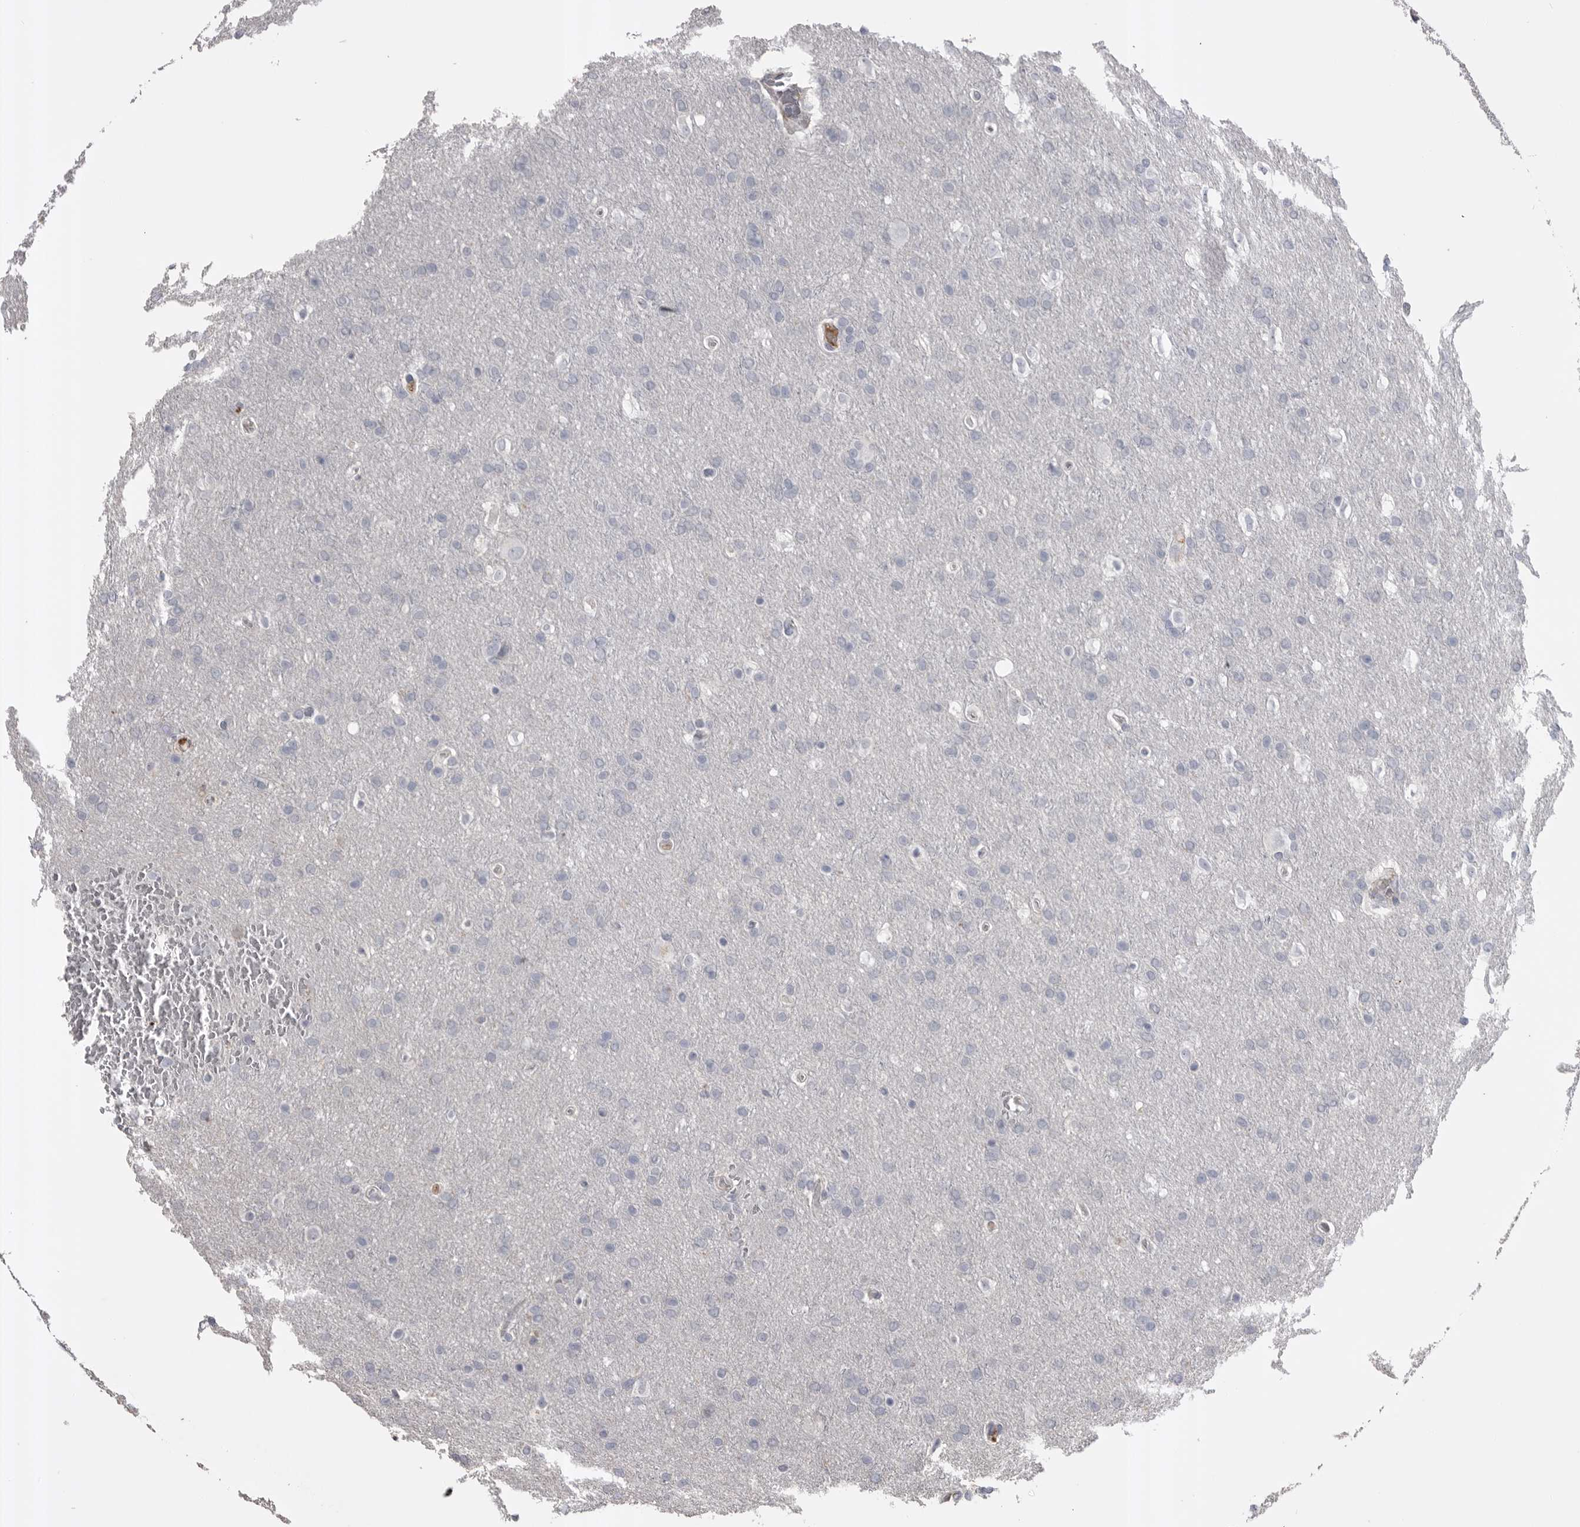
{"staining": {"intensity": "negative", "quantity": "none", "location": "none"}, "tissue": "glioma", "cell_type": "Tumor cells", "image_type": "cancer", "snomed": [{"axis": "morphology", "description": "Glioma, malignant, Low grade"}, {"axis": "topography", "description": "Brain"}], "caption": "This is a image of IHC staining of malignant low-grade glioma, which shows no expression in tumor cells.", "gene": "AHSG", "patient": {"sex": "female", "age": 37}}